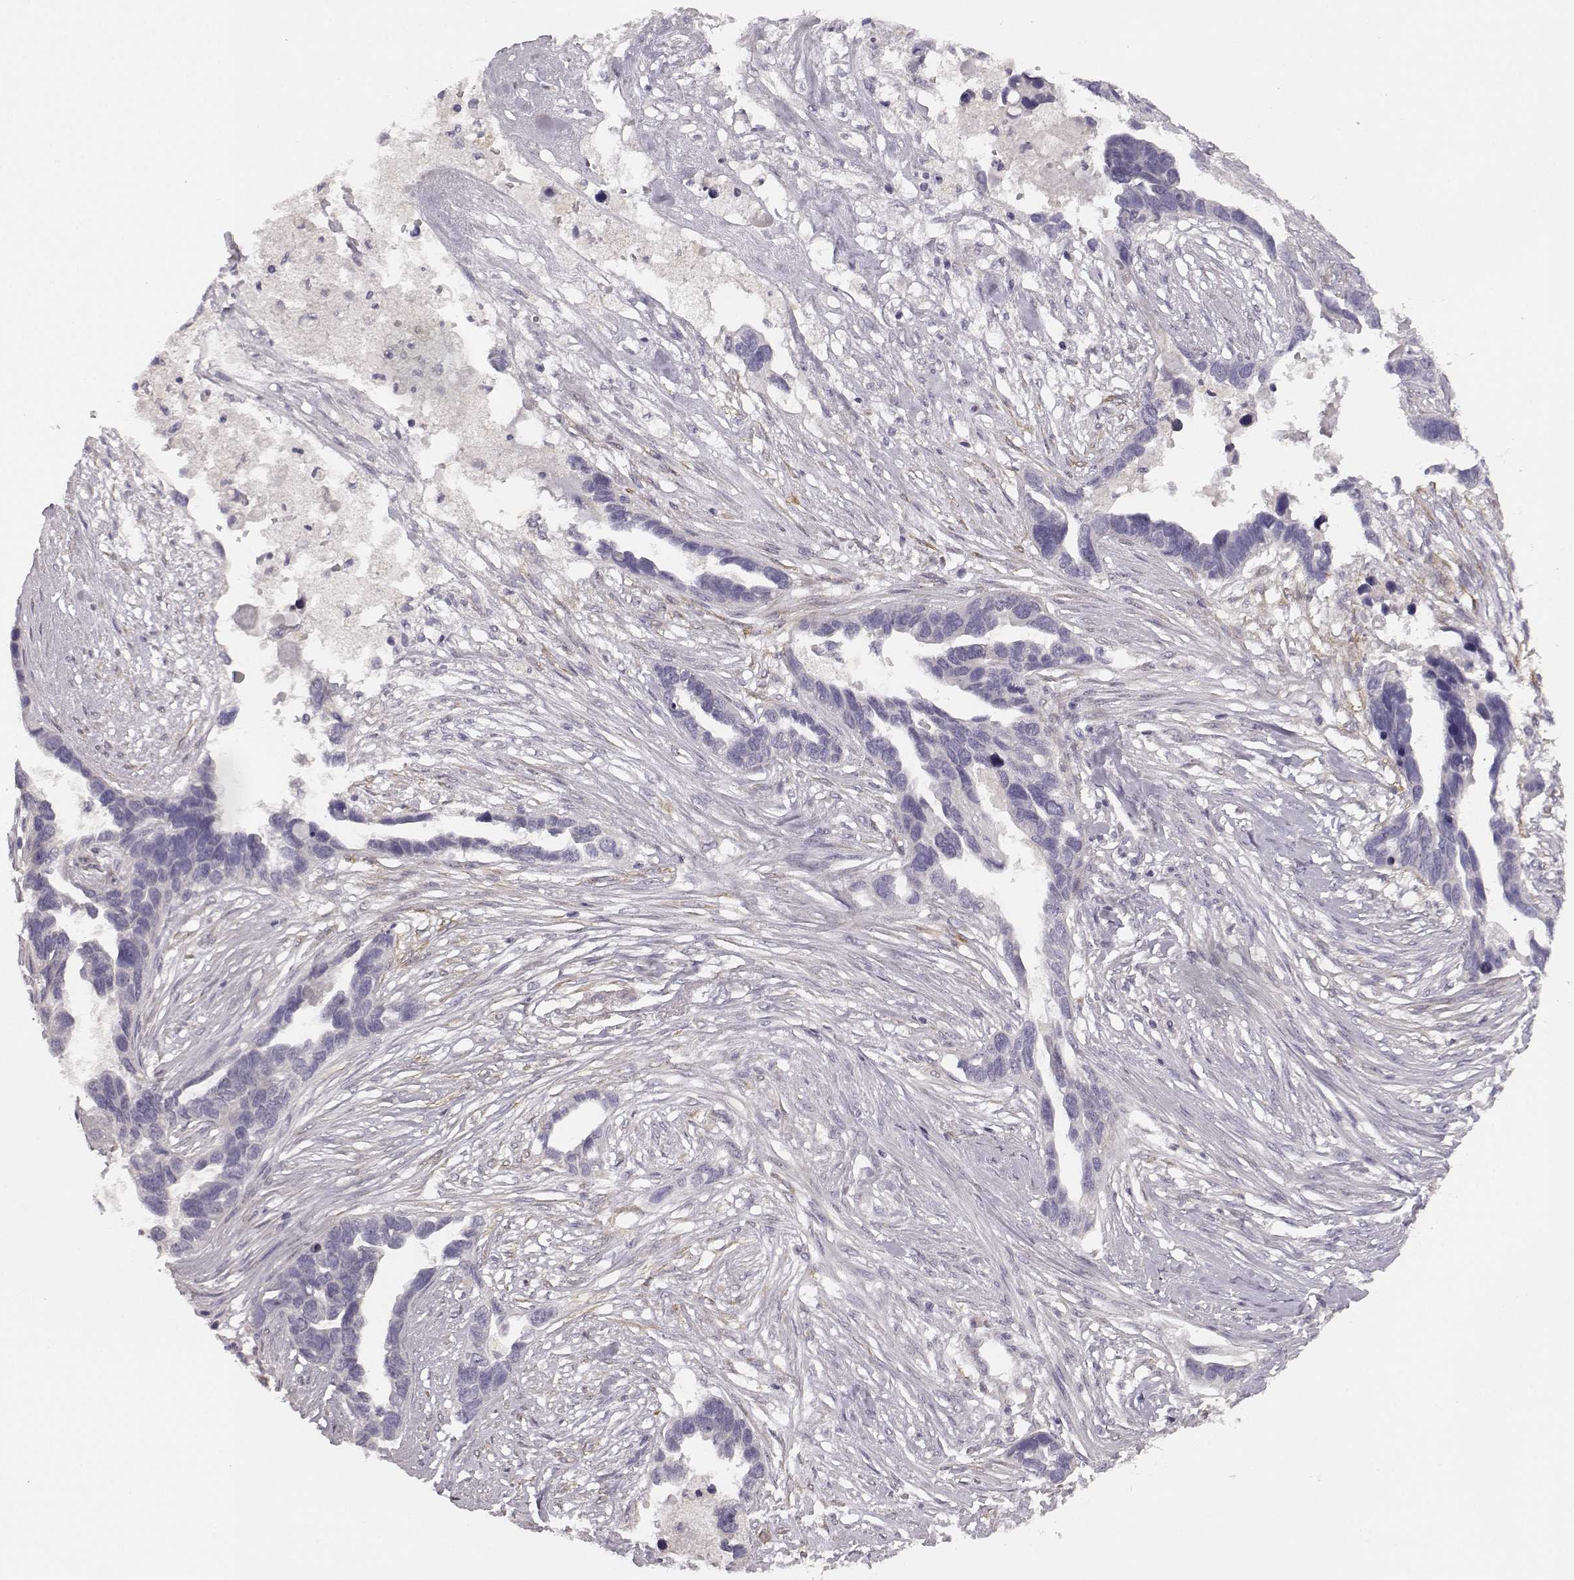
{"staining": {"intensity": "negative", "quantity": "none", "location": "none"}, "tissue": "ovarian cancer", "cell_type": "Tumor cells", "image_type": "cancer", "snomed": [{"axis": "morphology", "description": "Cystadenocarcinoma, serous, NOS"}, {"axis": "topography", "description": "Ovary"}], "caption": "Immunohistochemistry (IHC) photomicrograph of human ovarian serous cystadenocarcinoma stained for a protein (brown), which displays no expression in tumor cells. (Brightfield microscopy of DAB (3,3'-diaminobenzidine) immunohistochemistry (IHC) at high magnification).", "gene": "GHR", "patient": {"sex": "female", "age": 54}}